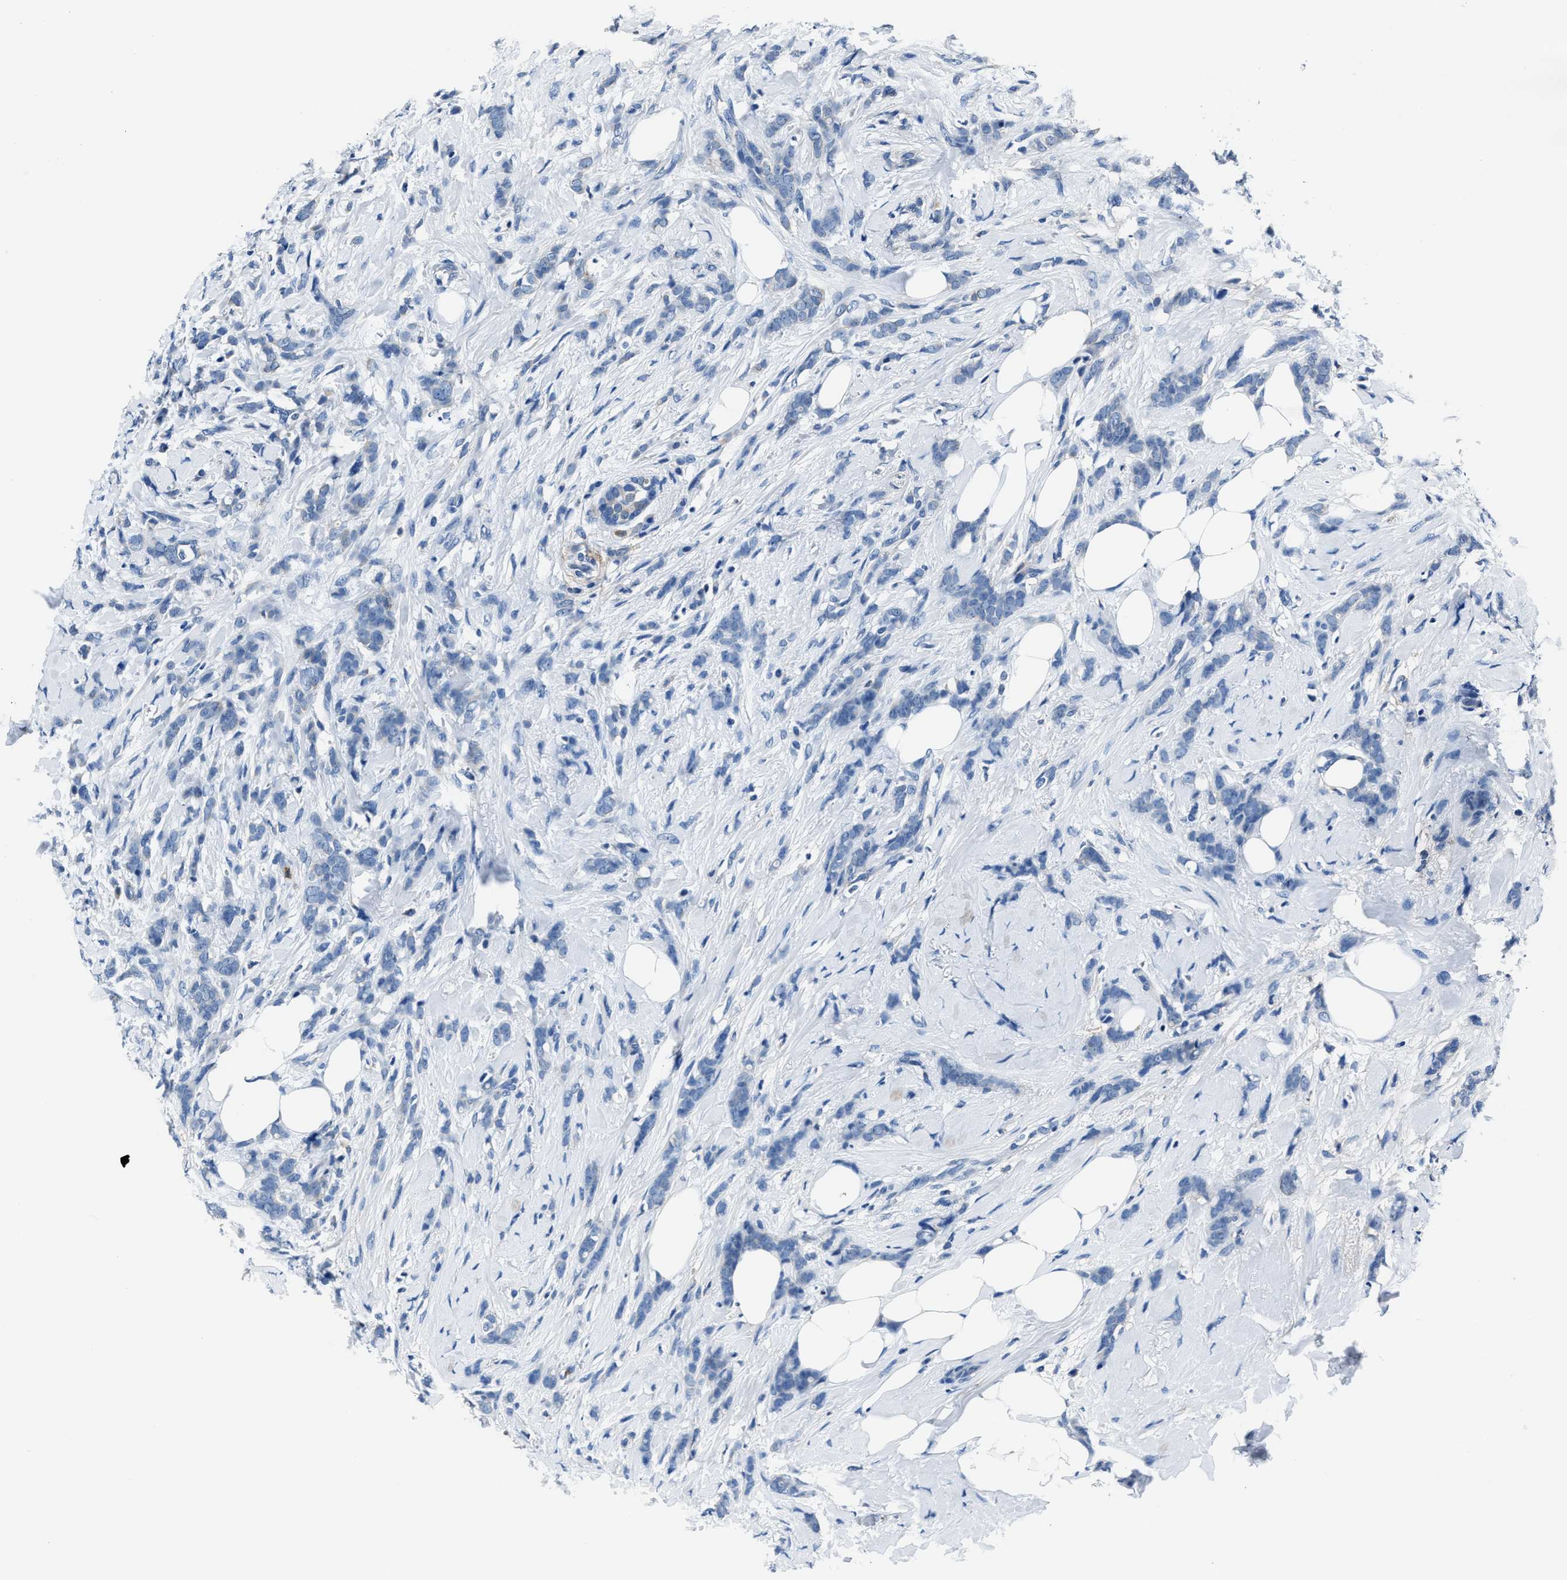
{"staining": {"intensity": "negative", "quantity": "none", "location": "none"}, "tissue": "breast cancer", "cell_type": "Tumor cells", "image_type": "cancer", "snomed": [{"axis": "morphology", "description": "Lobular carcinoma, in situ"}, {"axis": "morphology", "description": "Lobular carcinoma"}, {"axis": "topography", "description": "Breast"}], "caption": "Tumor cells are negative for brown protein staining in breast lobular carcinoma in situ. (Stains: DAB immunohistochemistry with hematoxylin counter stain, Microscopy: brightfield microscopy at high magnification).", "gene": "FGL2", "patient": {"sex": "female", "age": 41}}